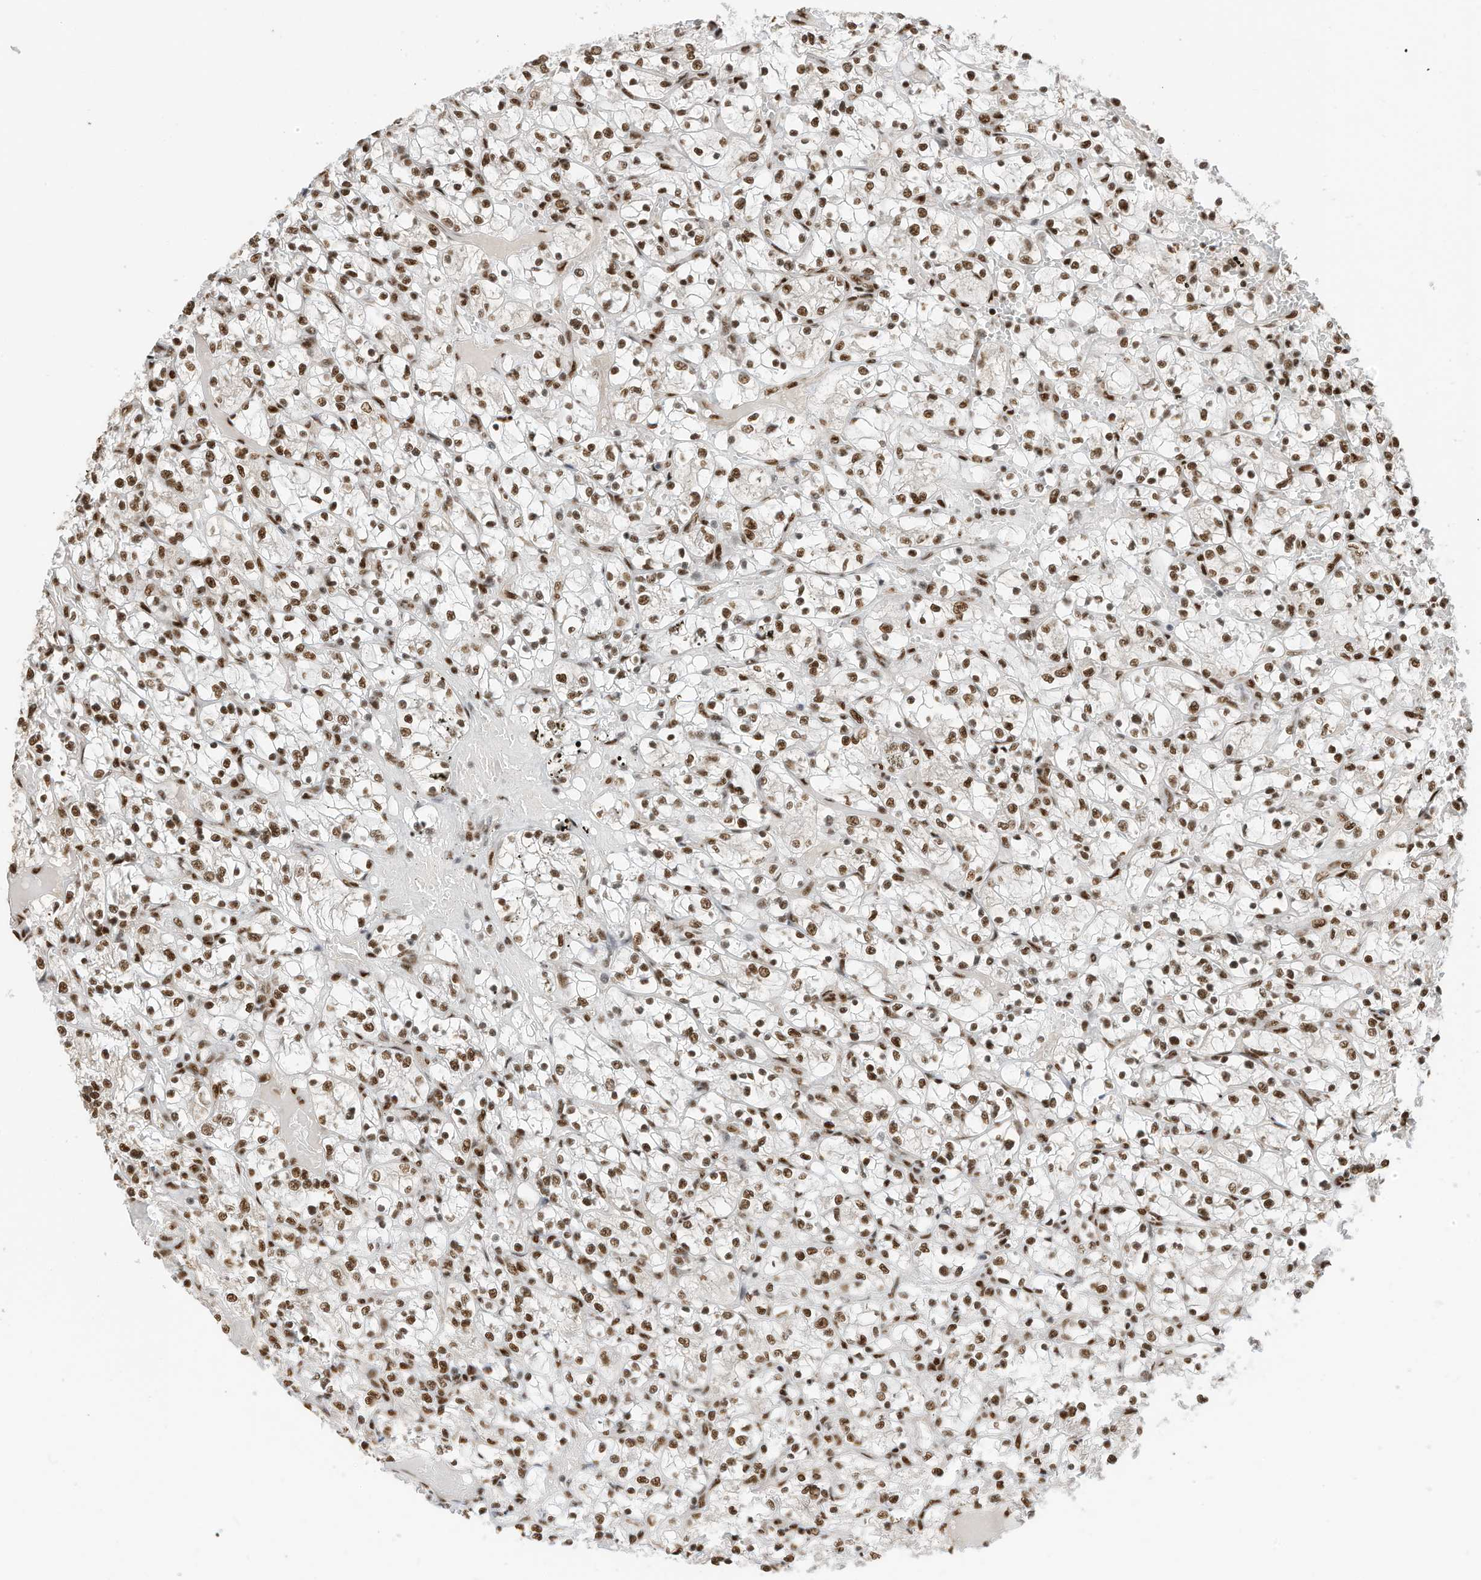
{"staining": {"intensity": "moderate", "quantity": ">75%", "location": "nuclear"}, "tissue": "renal cancer", "cell_type": "Tumor cells", "image_type": "cancer", "snomed": [{"axis": "morphology", "description": "Adenocarcinoma, NOS"}, {"axis": "topography", "description": "Kidney"}], "caption": "Immunohistochemical staining of renal adenocarcinoma displays medium levels of moderate nuclear positivity in approximately >75% of tumor cells.", "gene": "SF3A3", "patient": {"sex": "female", "age": 69}}